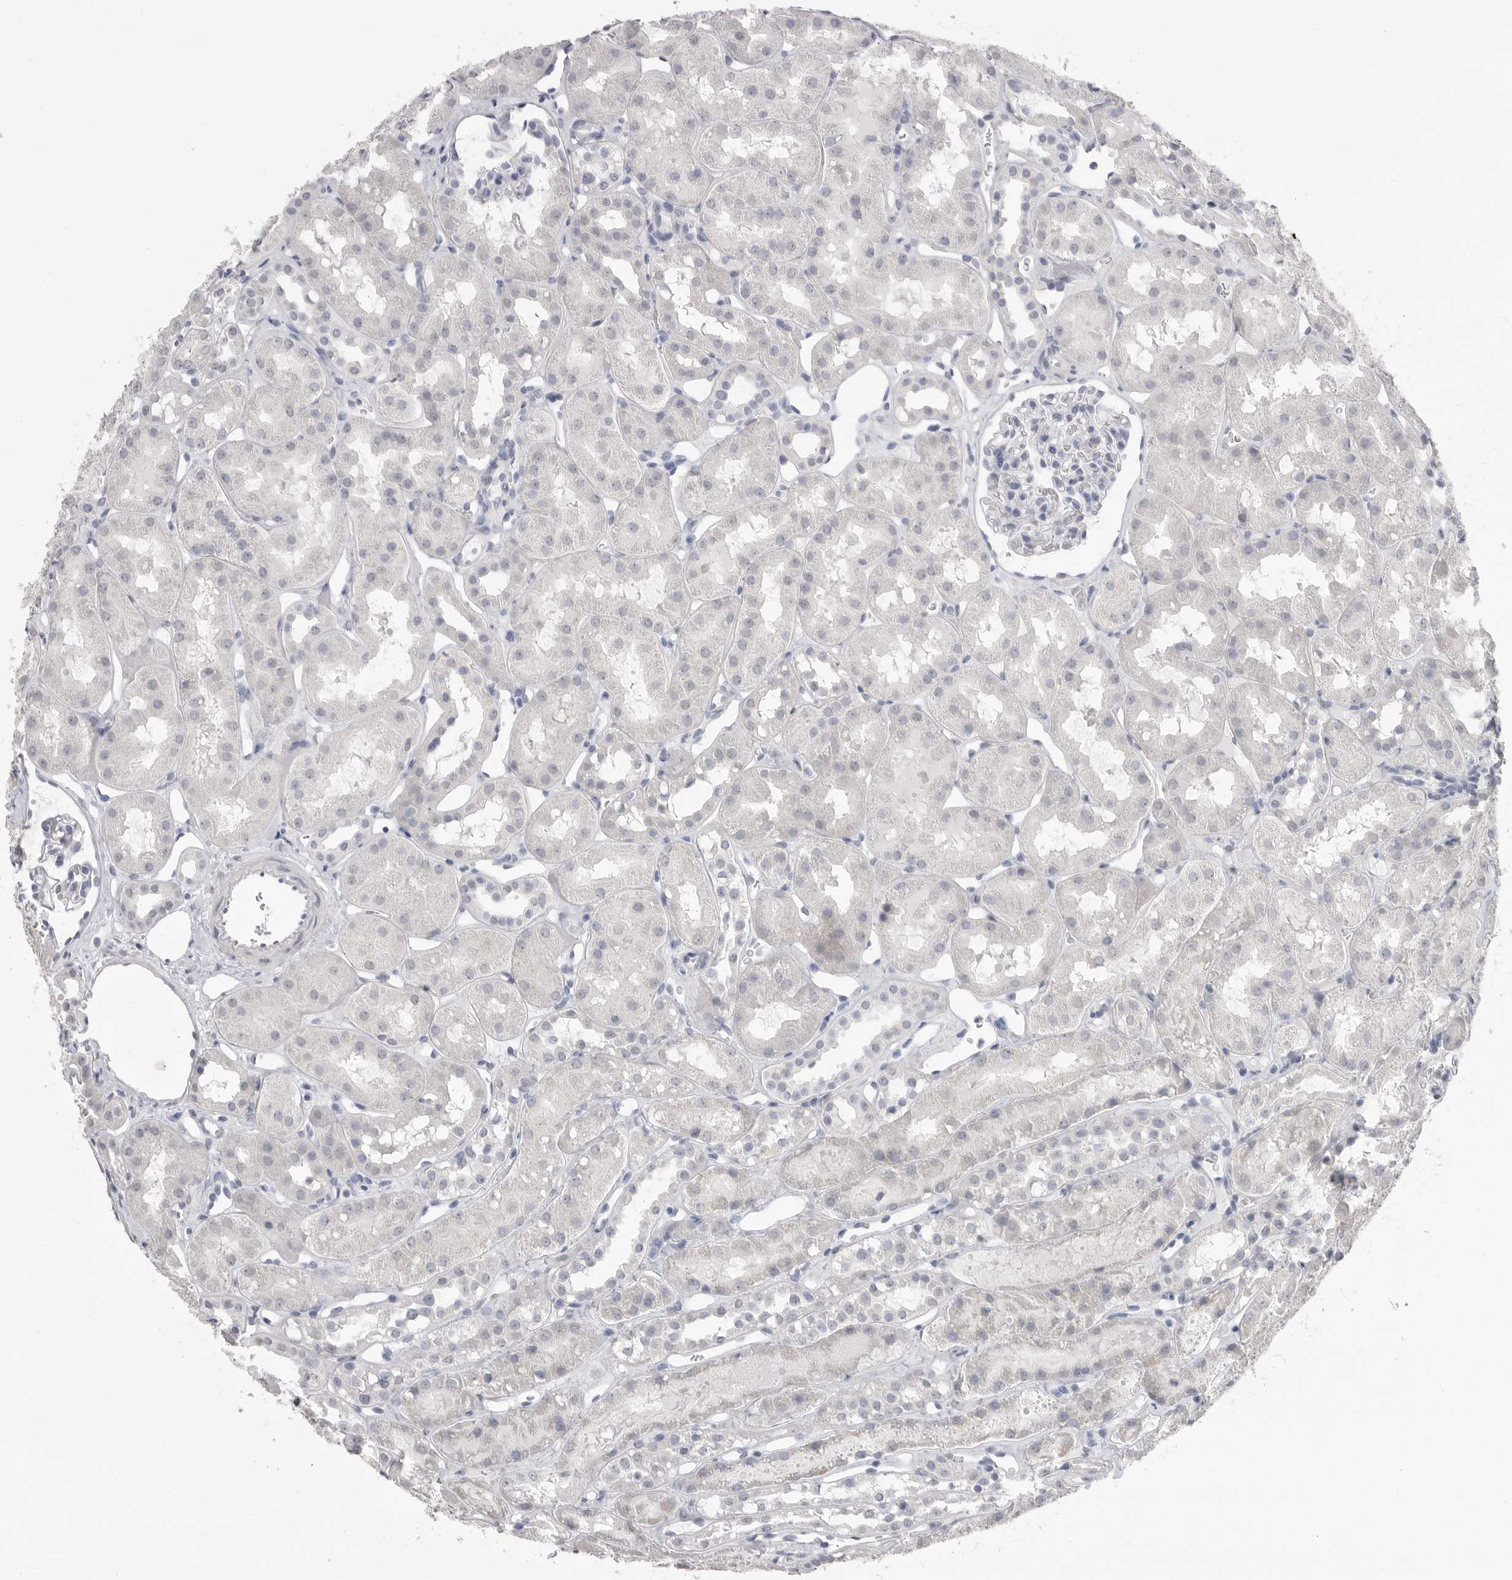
{"staining": {"intensity": "negative", "quantity": "none", "location": "none"}, "tissue": "kidney", "cell_type": "Cells in glomeruli", "image_type": "normal", "snomed": [{"axis": "morphology", "description": "Normal tissue, NOS"}, {"axis": "topography", "description": "Kidney"}], "caption": "Cells in glomeruli are negative for brown protein staining in benign kidney. (Immunohistochemistry, brightfield microscopy, high magnification).", "gene": "ICAM5", "patient": {"sex": "male", "age": 16}}